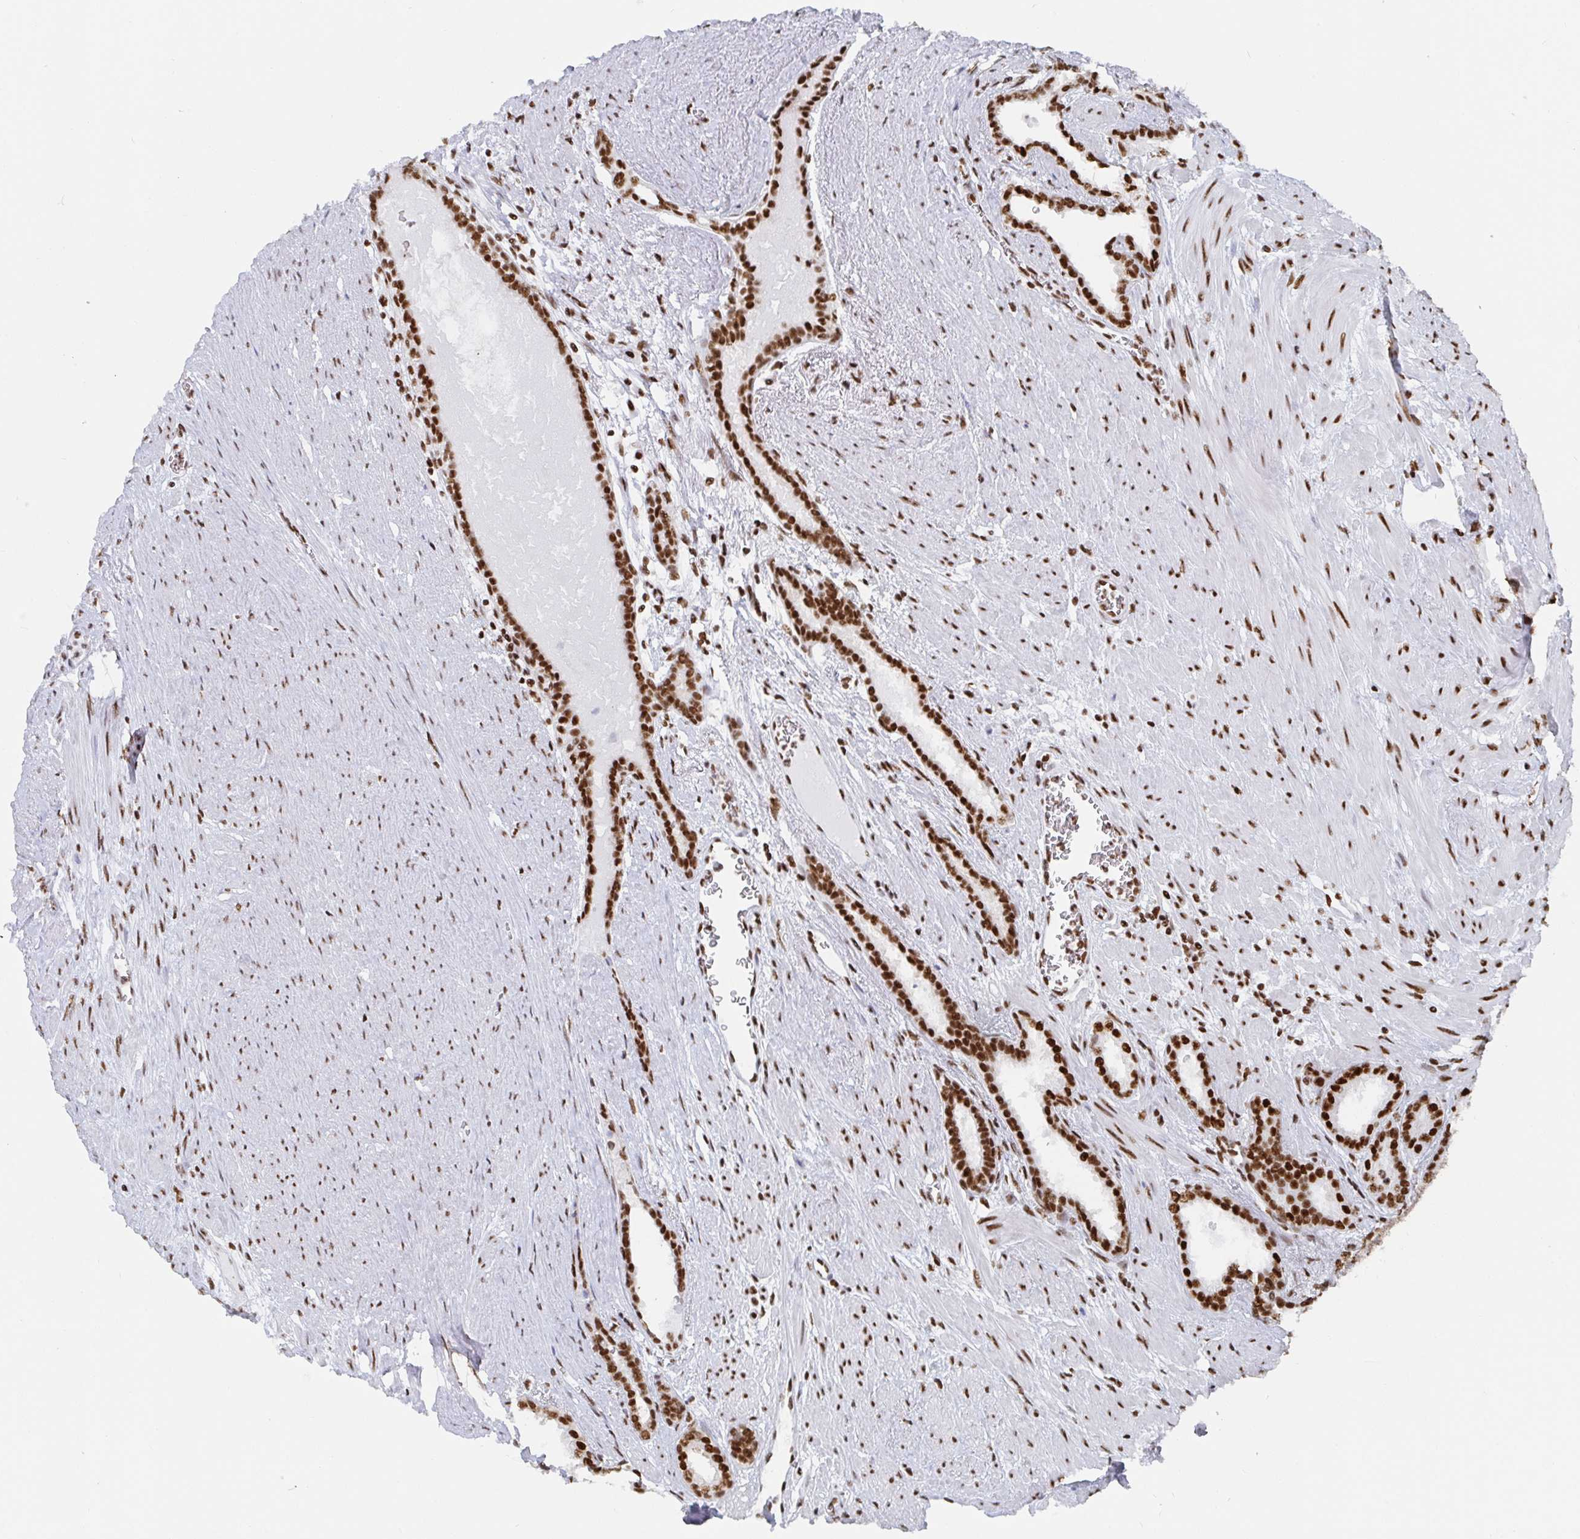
{"staining": {"intensity": "strong", "quantity": ">75%", "location": "nuclear"}, "tissue": "prostate cancer", "cell_type": "Tumor cells", "image_type": "cancer", "snomed": [{"axis": "morphology", "description": "Adenocarcinoma, High grade"}, {"axis": "topography", "description": "Prostate"}], "caption": "Strong nuclear protein expression is appreciated in about >75% of tumor cells in prostate adenocarcinoma (high-grade).", "gene": "EWSR1", "patient": {"sex": "male", "age": 60}}